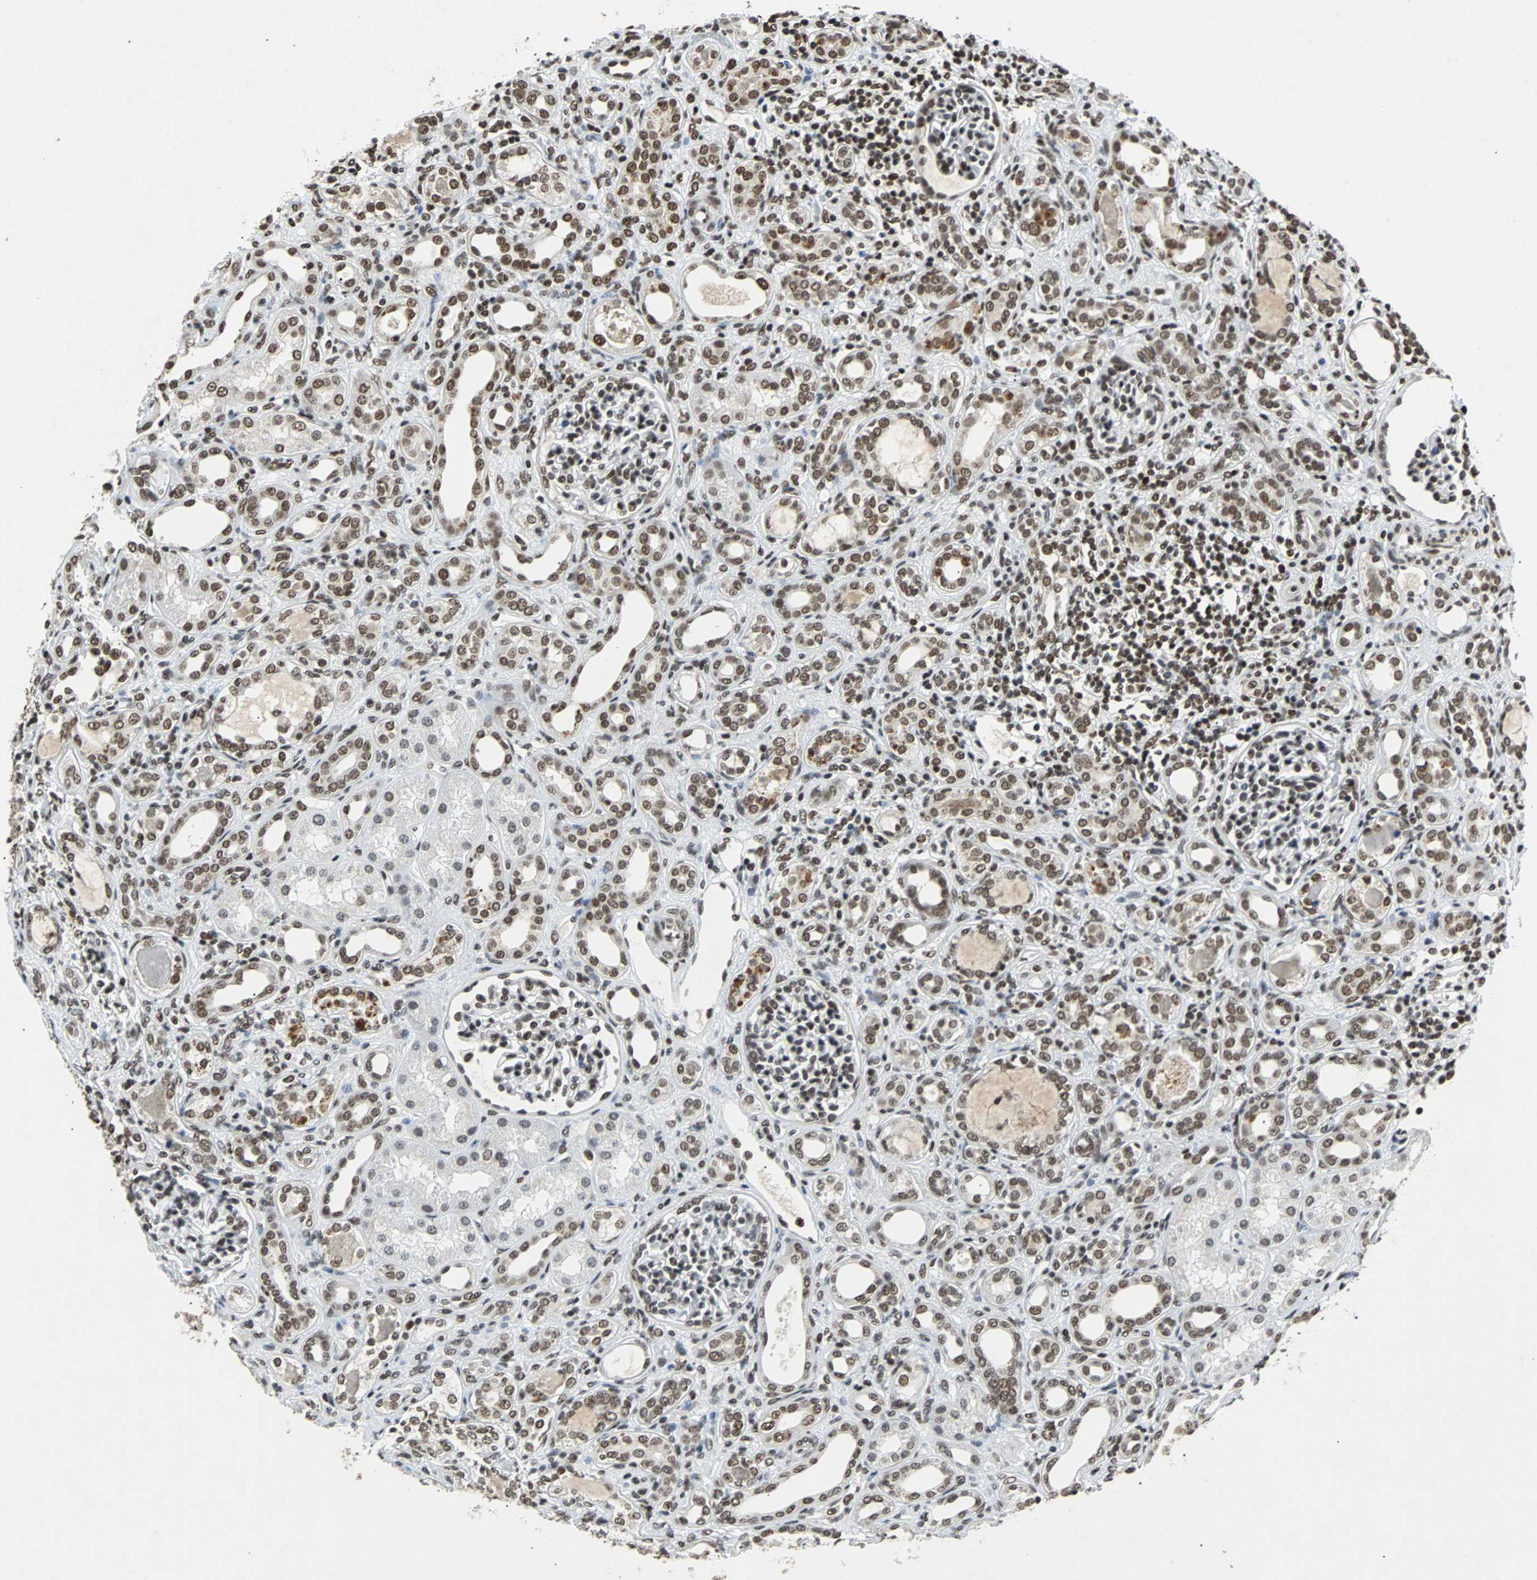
{"staining": {"intensity": "moderate", "quantity": "25%-75%", "location": "nuclear"}, "tissue": "kidney", "cell_type": "Cells in glomeruli", "image_type": "normal", "snomed": [{"axis": "morphology", "description": "Normal tissue, NOS"}, {"axis": "topography", "description": "Kidney"}], "caption": "An immunohistochemistry (IHC) image of normal tissue is shown. Protein staining in brown labels moderate nuclear positivity in kidney within cells in glomeruli.", "gene": "GATAD2A", "patient": {"sex": "male", "age": 7}}